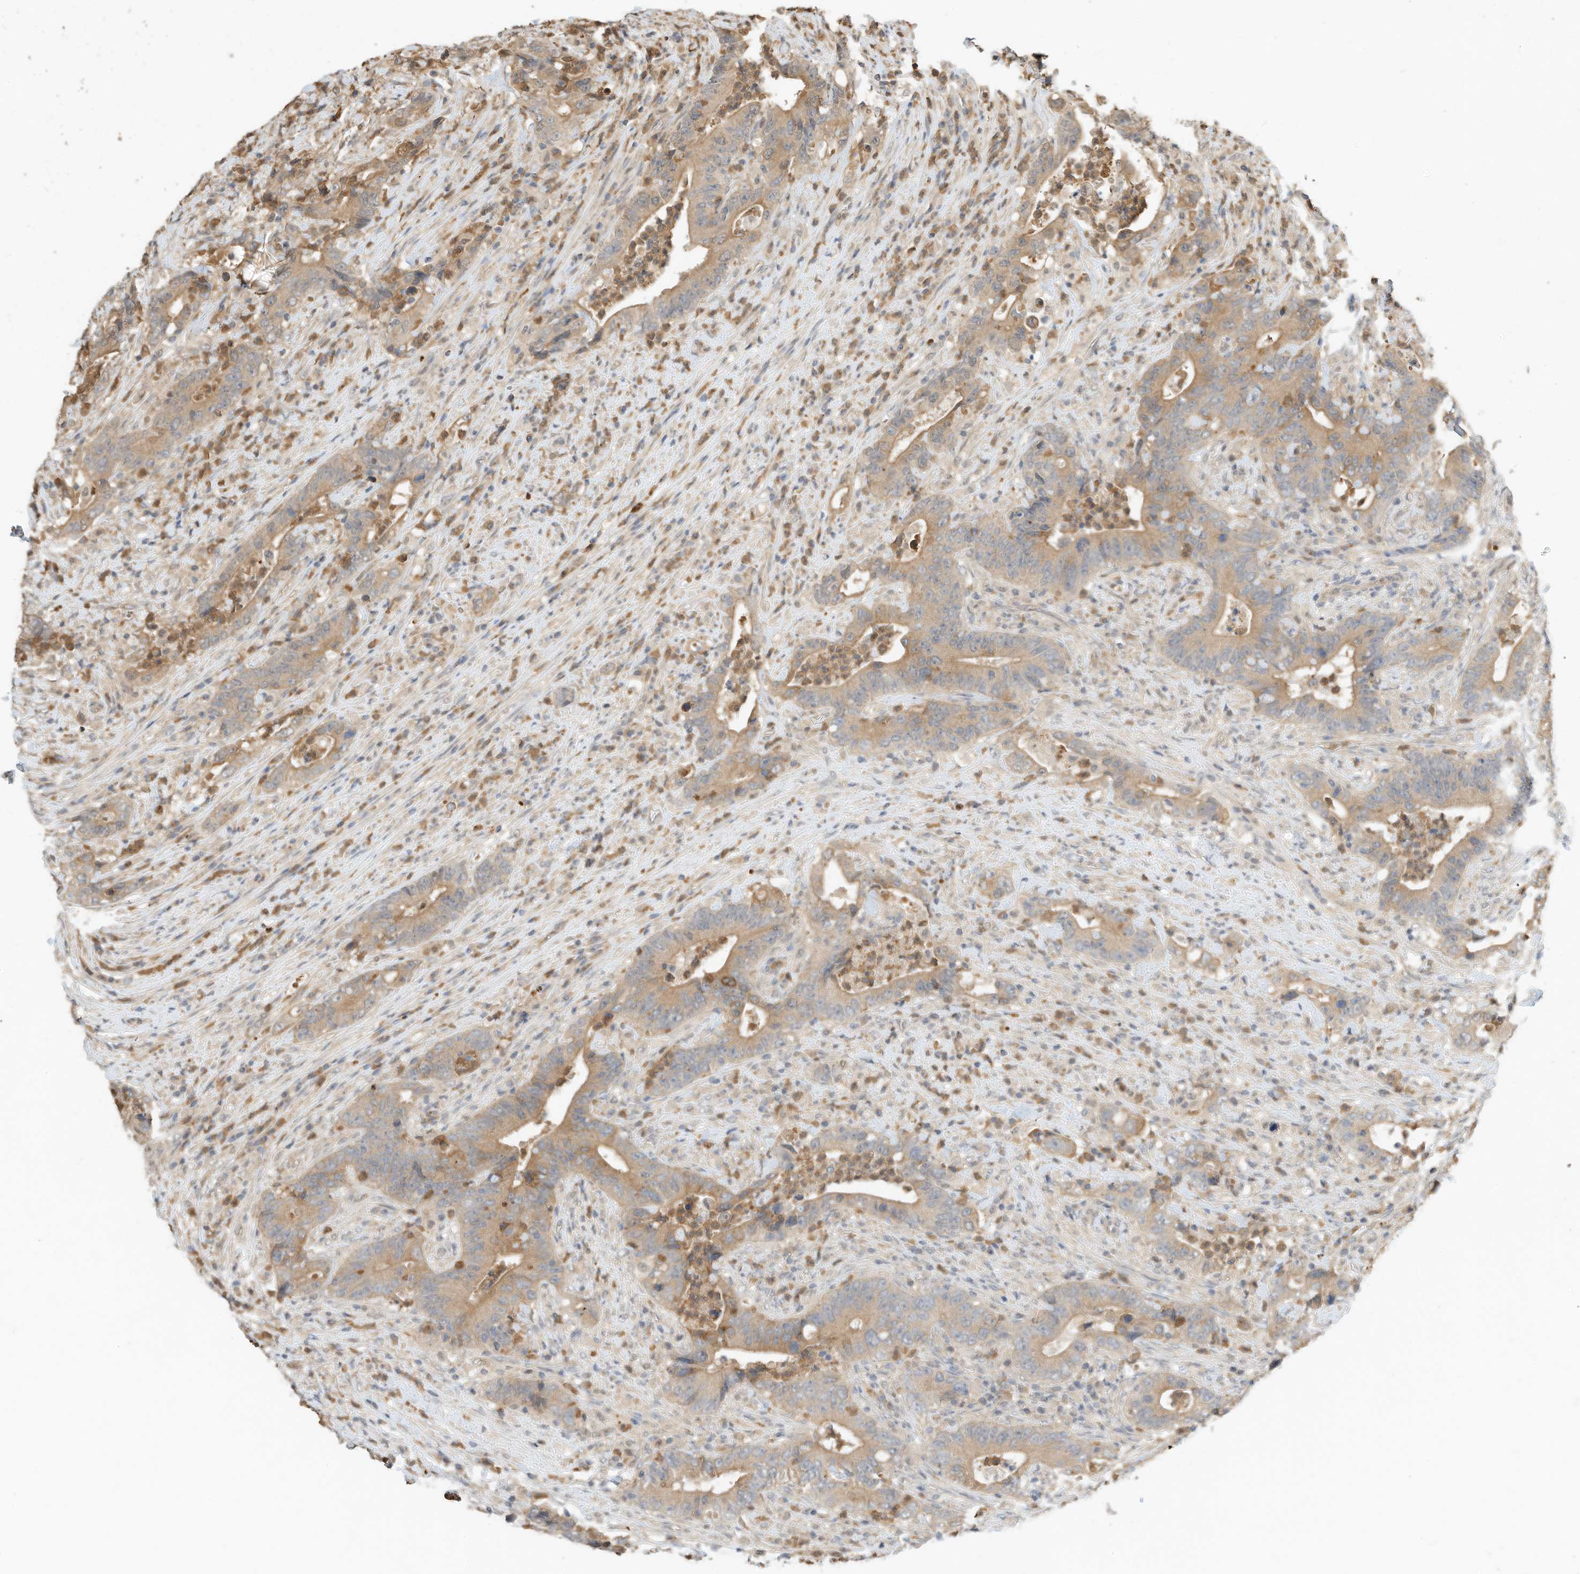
{"staining": {"intensity": "moderate", "quantity": "25%-75%", "location": "cytoplasmic/membranous"}, "tissue": "colorectal cancer", "cell_type": "Tumor cells", "image_type": "cancer", "snomed": [{"axis": "morphology", "description": "Adenocarcinoma, NOS"}, {"axis": "topography", "description": "Colon"}], "caption": "This photomicrograph demonstrates immunohistochemistry (IHC) staining of human colorectal cancer (adenocarcinoma), with medium moderate cytoplasmic/membranous positivity in approximately 25%-75% of tumor cells.", "gene": "OFD1", "patient": {"sex": "female", "age": 75}}